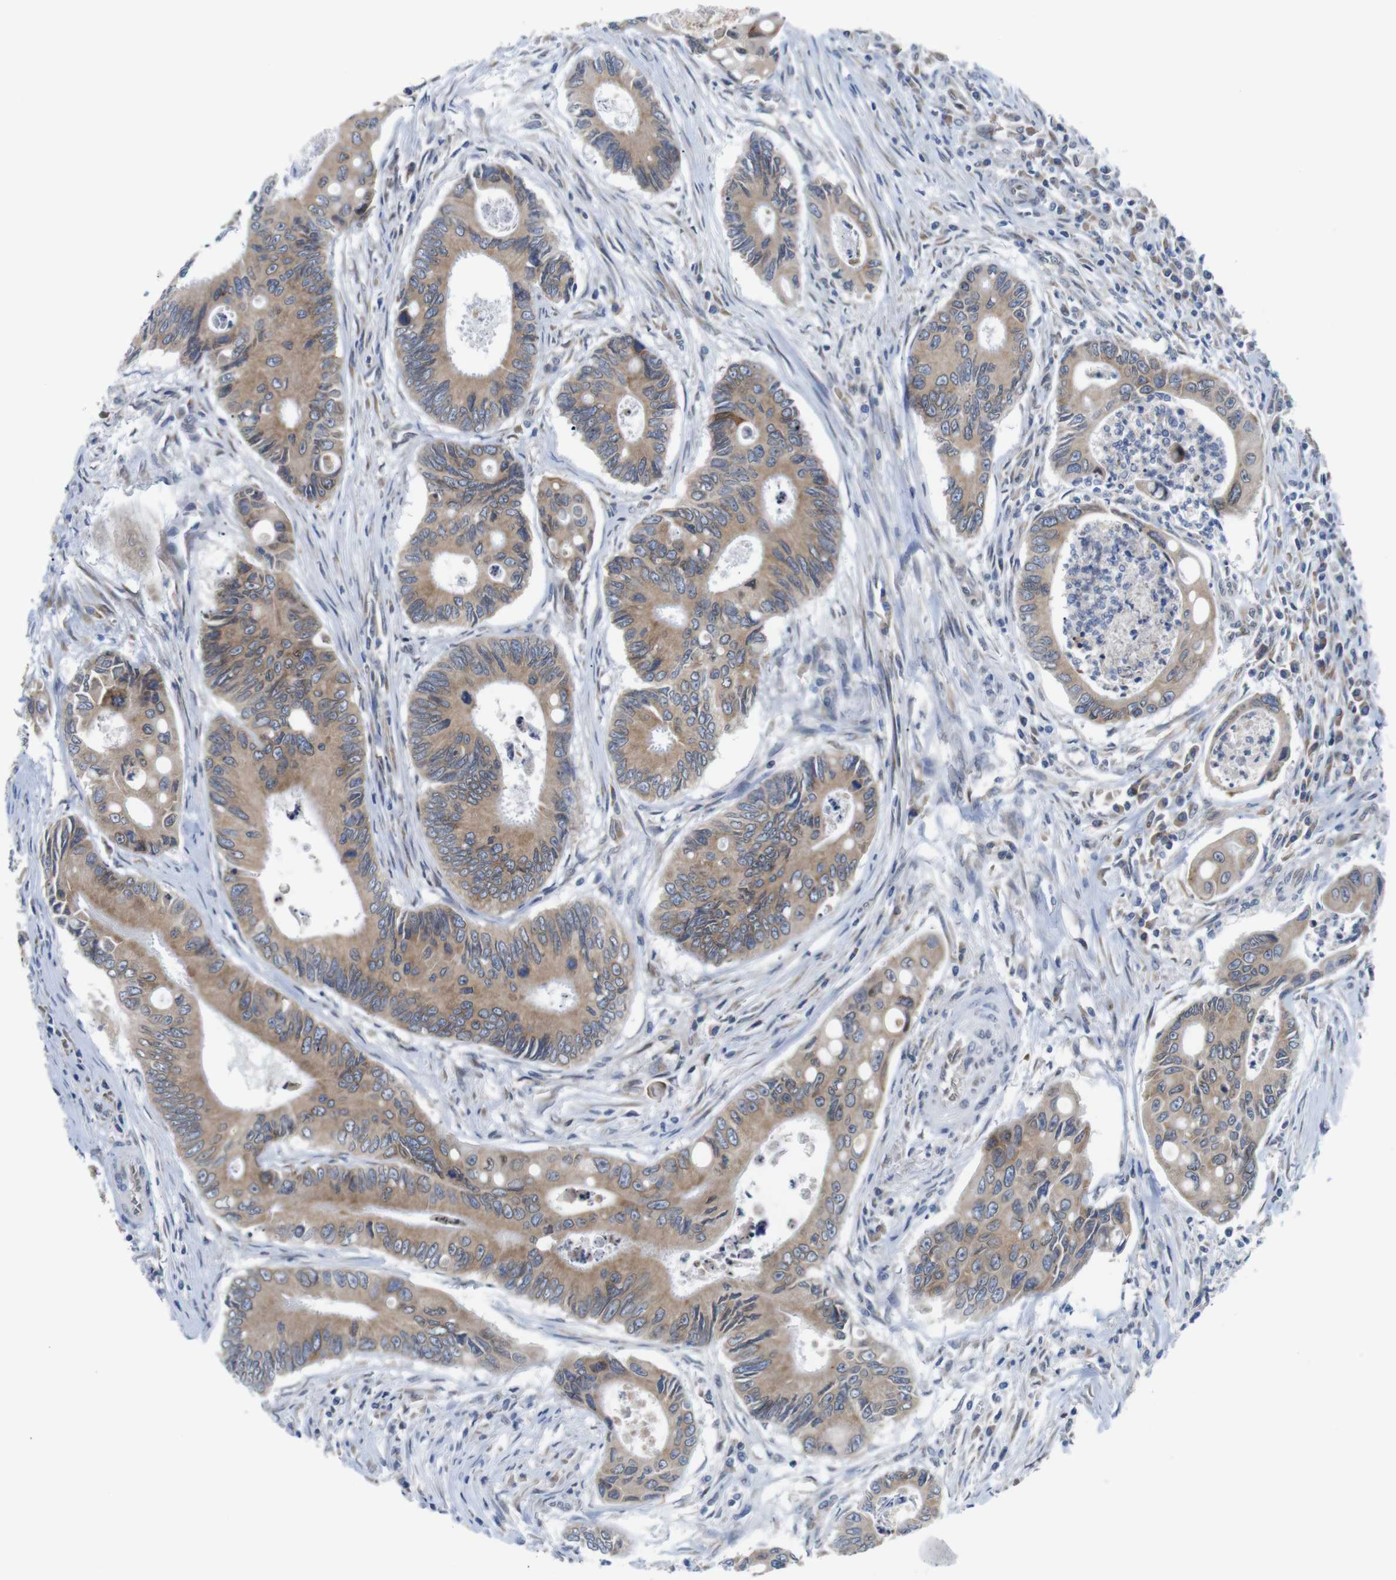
{"staining": {"intensity": "moderate", "quantity": ">75%", "location": "cytoplasmic/membranous"}, "tissue": "colorectal cancer", "cell_type": "Tumor cells", "image_type": "cancer", "snomed": [{"axis": "morphology", "description": "Inflammation, NOS"}, {"axis": "morphology", "description": "Adenocarcinoma, NOS"}, {"axis": "topography", "description": "Colon"}], "caption": "A high-resolution micrograph shows IHC staining of colorectal adenocarcinoma, which displays moderate cytoplasmic/membranous expression in approximately >75% of tumor cells.", "gene": "HACD3", "patient": {"sex": "male", "age": 72}}